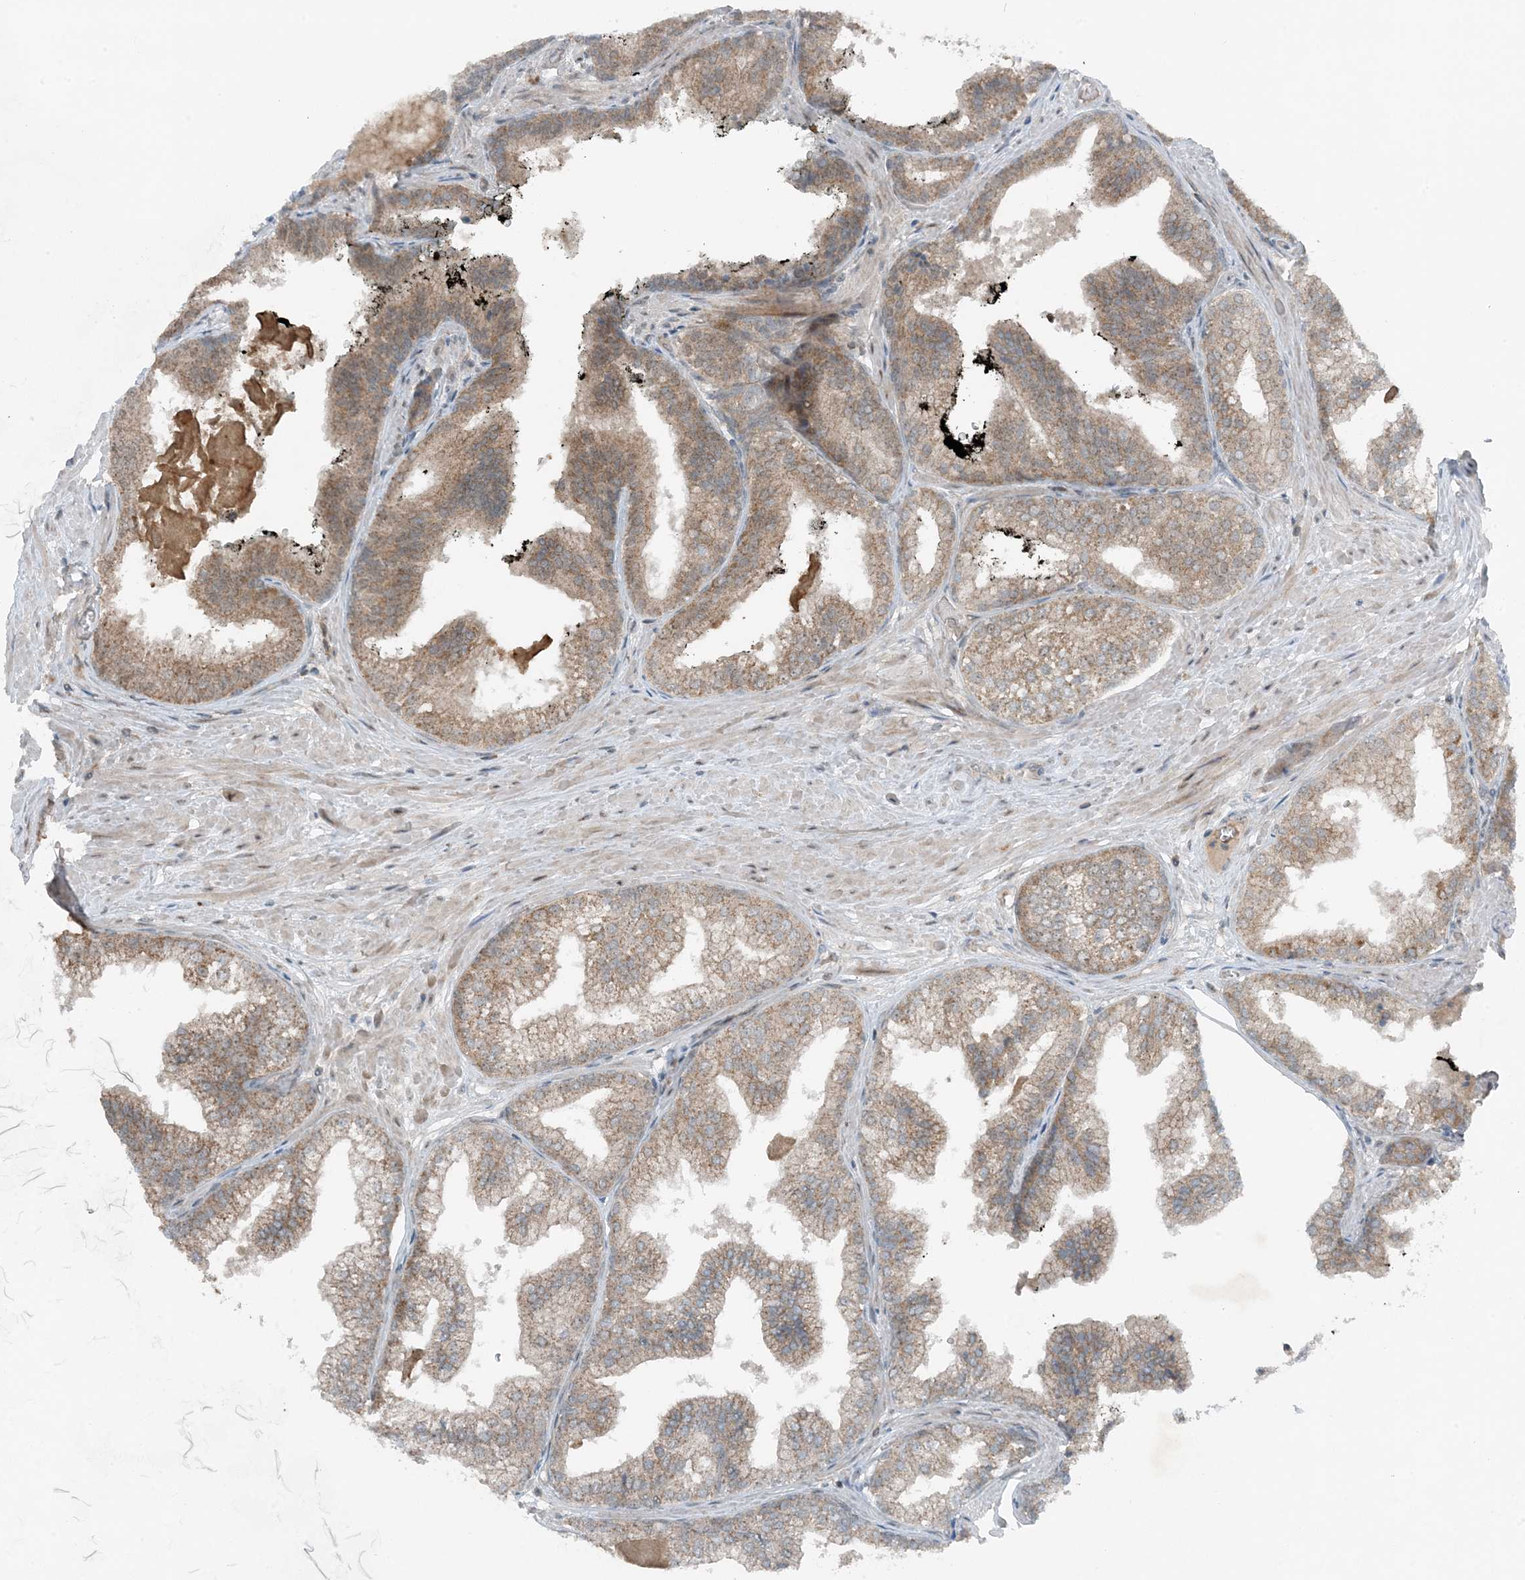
{"staining": {"intensity": "moderate", "quantity": ">75%", "location": "cytoplasmic/membranous"}, "tissue": "prostate cancer", "cell_type": "Tumor cells", "image_type": "cancer", "snomed": [{"axis": "morphology", "description": "Adenocarcinoma, Low grade"}, {"axis": "topography", "description": "Prostate"}], "caption": "The photomicrograph shows immunohistochemical staining of prostate cancer. There is moderate cytoplasmic/membranous expression is identified in about >75% of tumor cells.", "gene": "MITD1", "patient": {"sex": "male", "age": 71}}